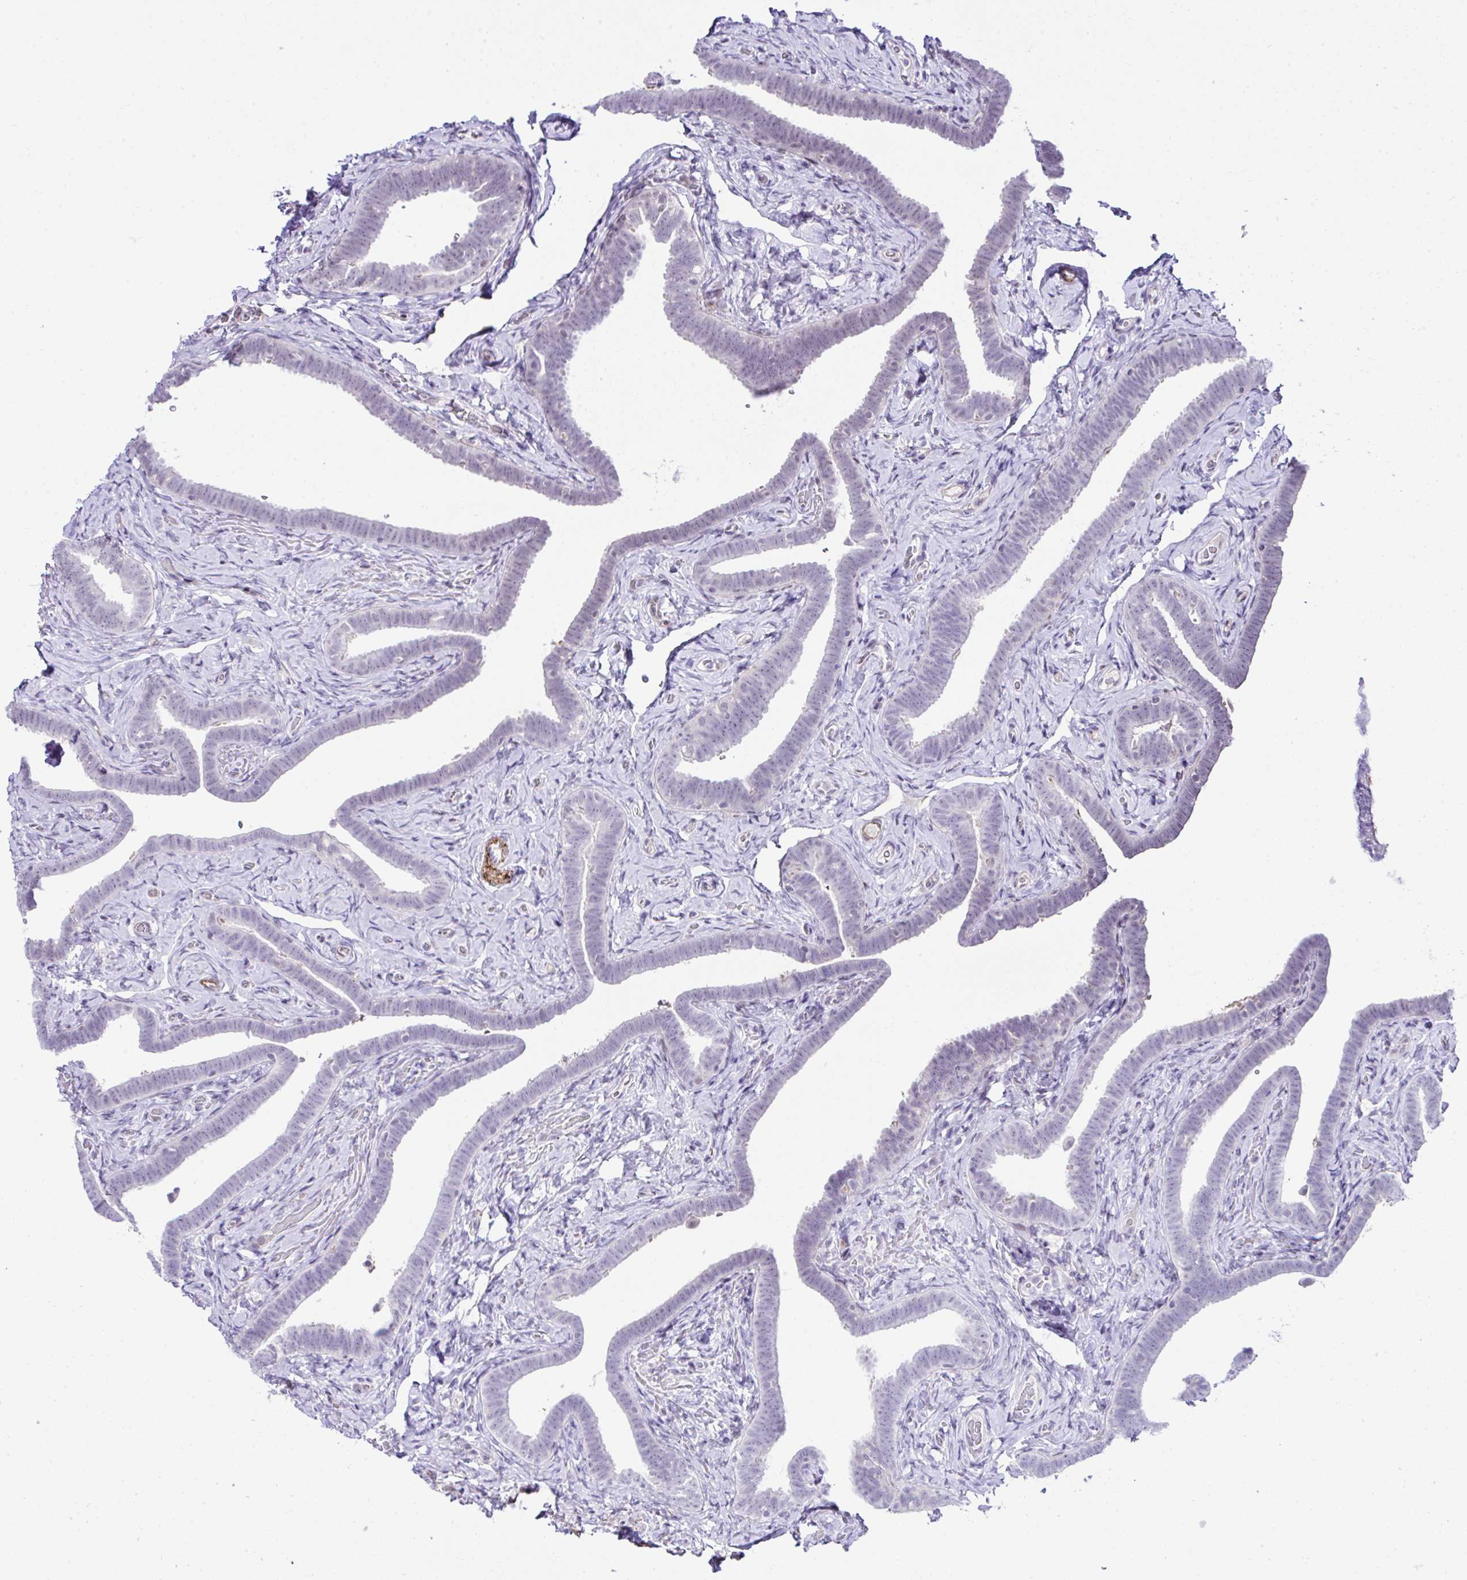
{"staining": {"intensity": "negative", "quantity": "none", "location": "none"}, "tissue": "fallopian tube", "cell_type": "Glandular cells", "image_type": "normal", "snomed": [{"axis": "morphology", "description": "Normal tissue, NOS"}, {"axis": "topography", "description": "Fallopian tube"}], "caption": "This is an immunohistochemistry photomicrograph of normal human fallopian tube. There is no positivity in glandular cells.", "gene": "FBXO34", "patient": {"sex": "female", "age": 69}}